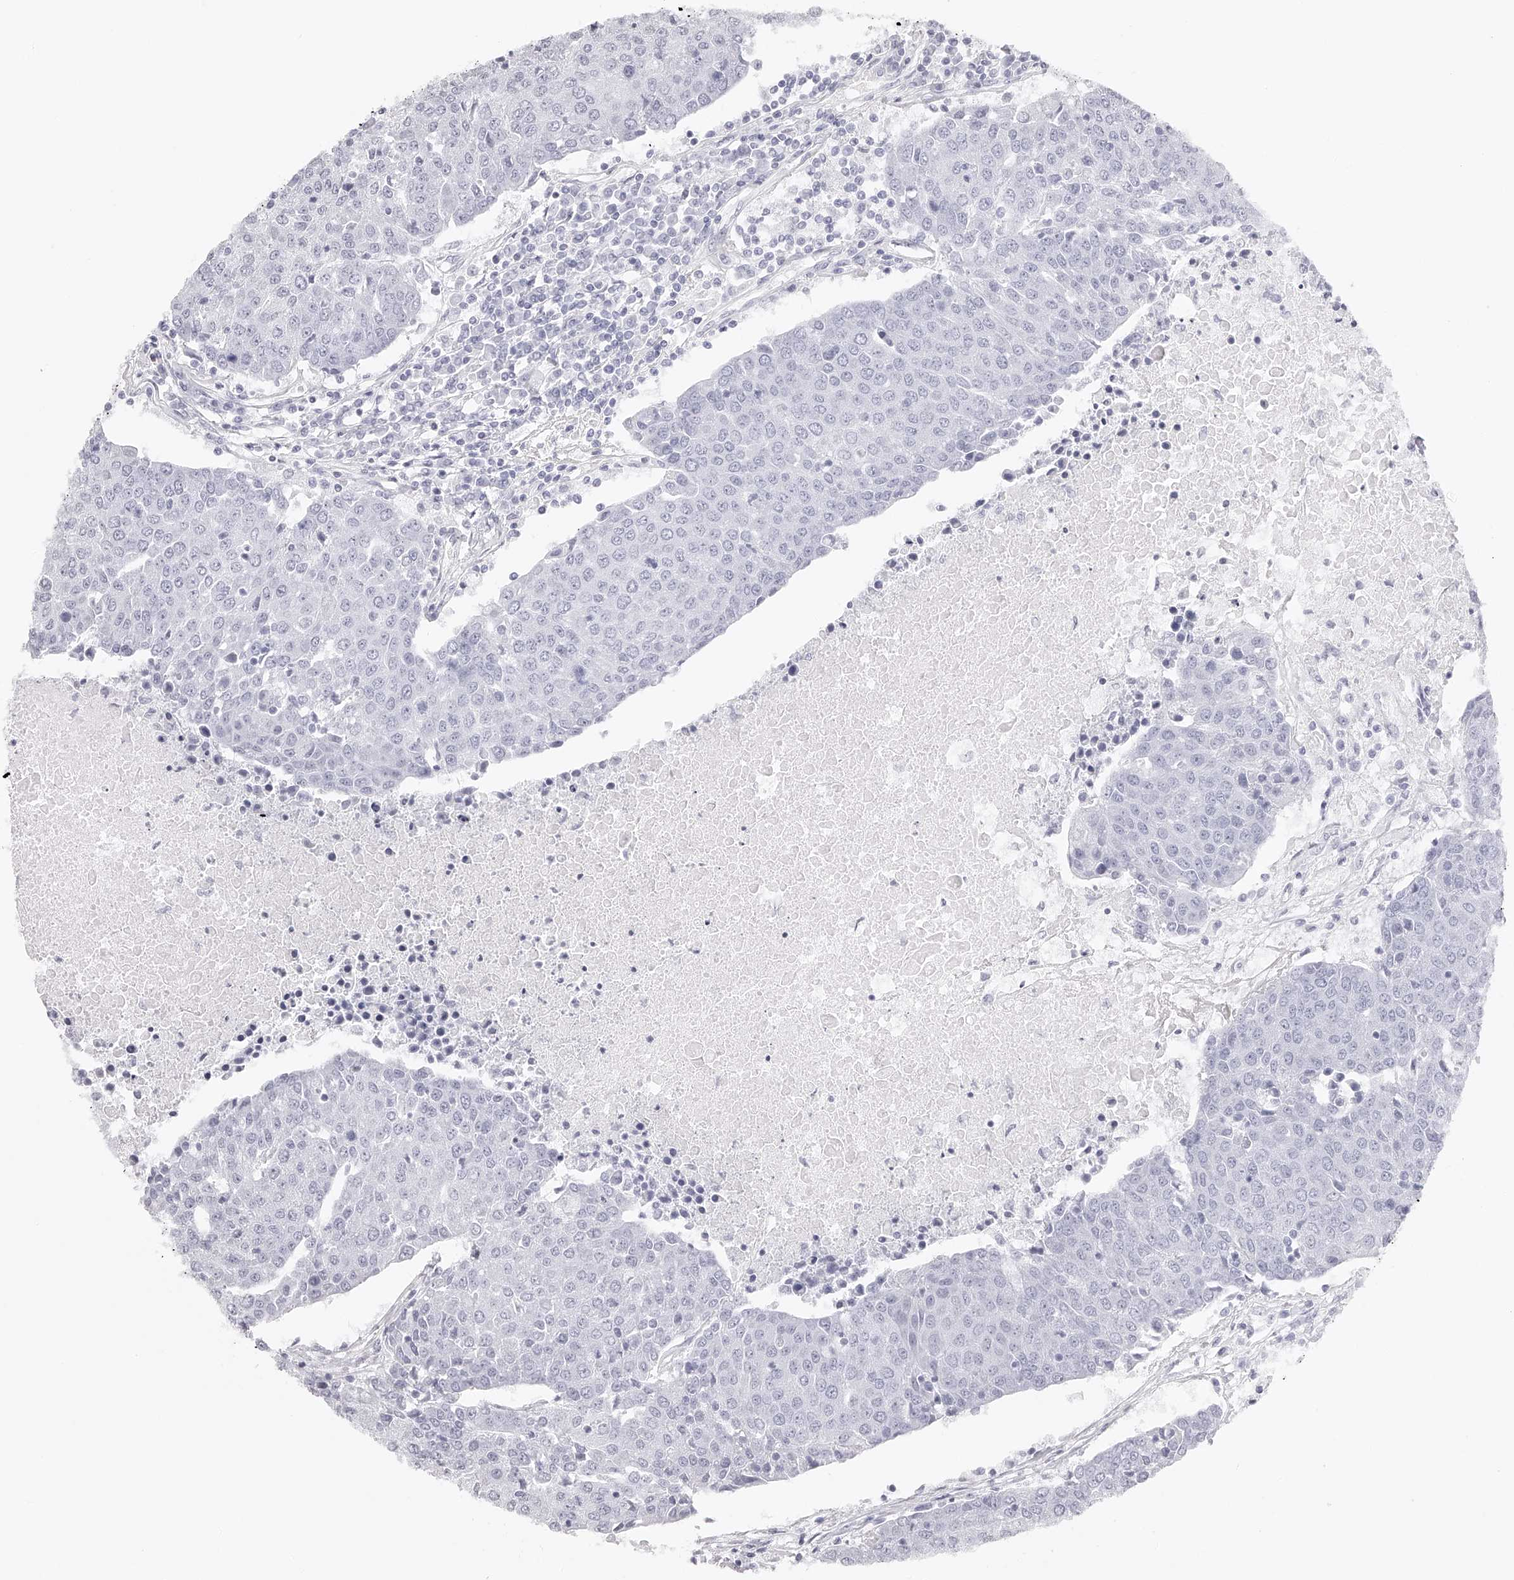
{"staining": {"intensity": "negative", "quantity": "none", "location": "none"}, "tissue": "urothelial cancer", "cell_type": "Tumor cells", "image_type": "cancer", "snomed": [{"axis": "morphology", "description": "Urothelial carcinoma, High grade"}, {"axis": "topography", "description": "Urinary bladder"}], "caption": "Urothelial cancer was stained to show a protein in brown. There is no significant staining in tumor cells.", "gene": "PLEKHG1", "patient": {"sex": "female", "age": 85}}